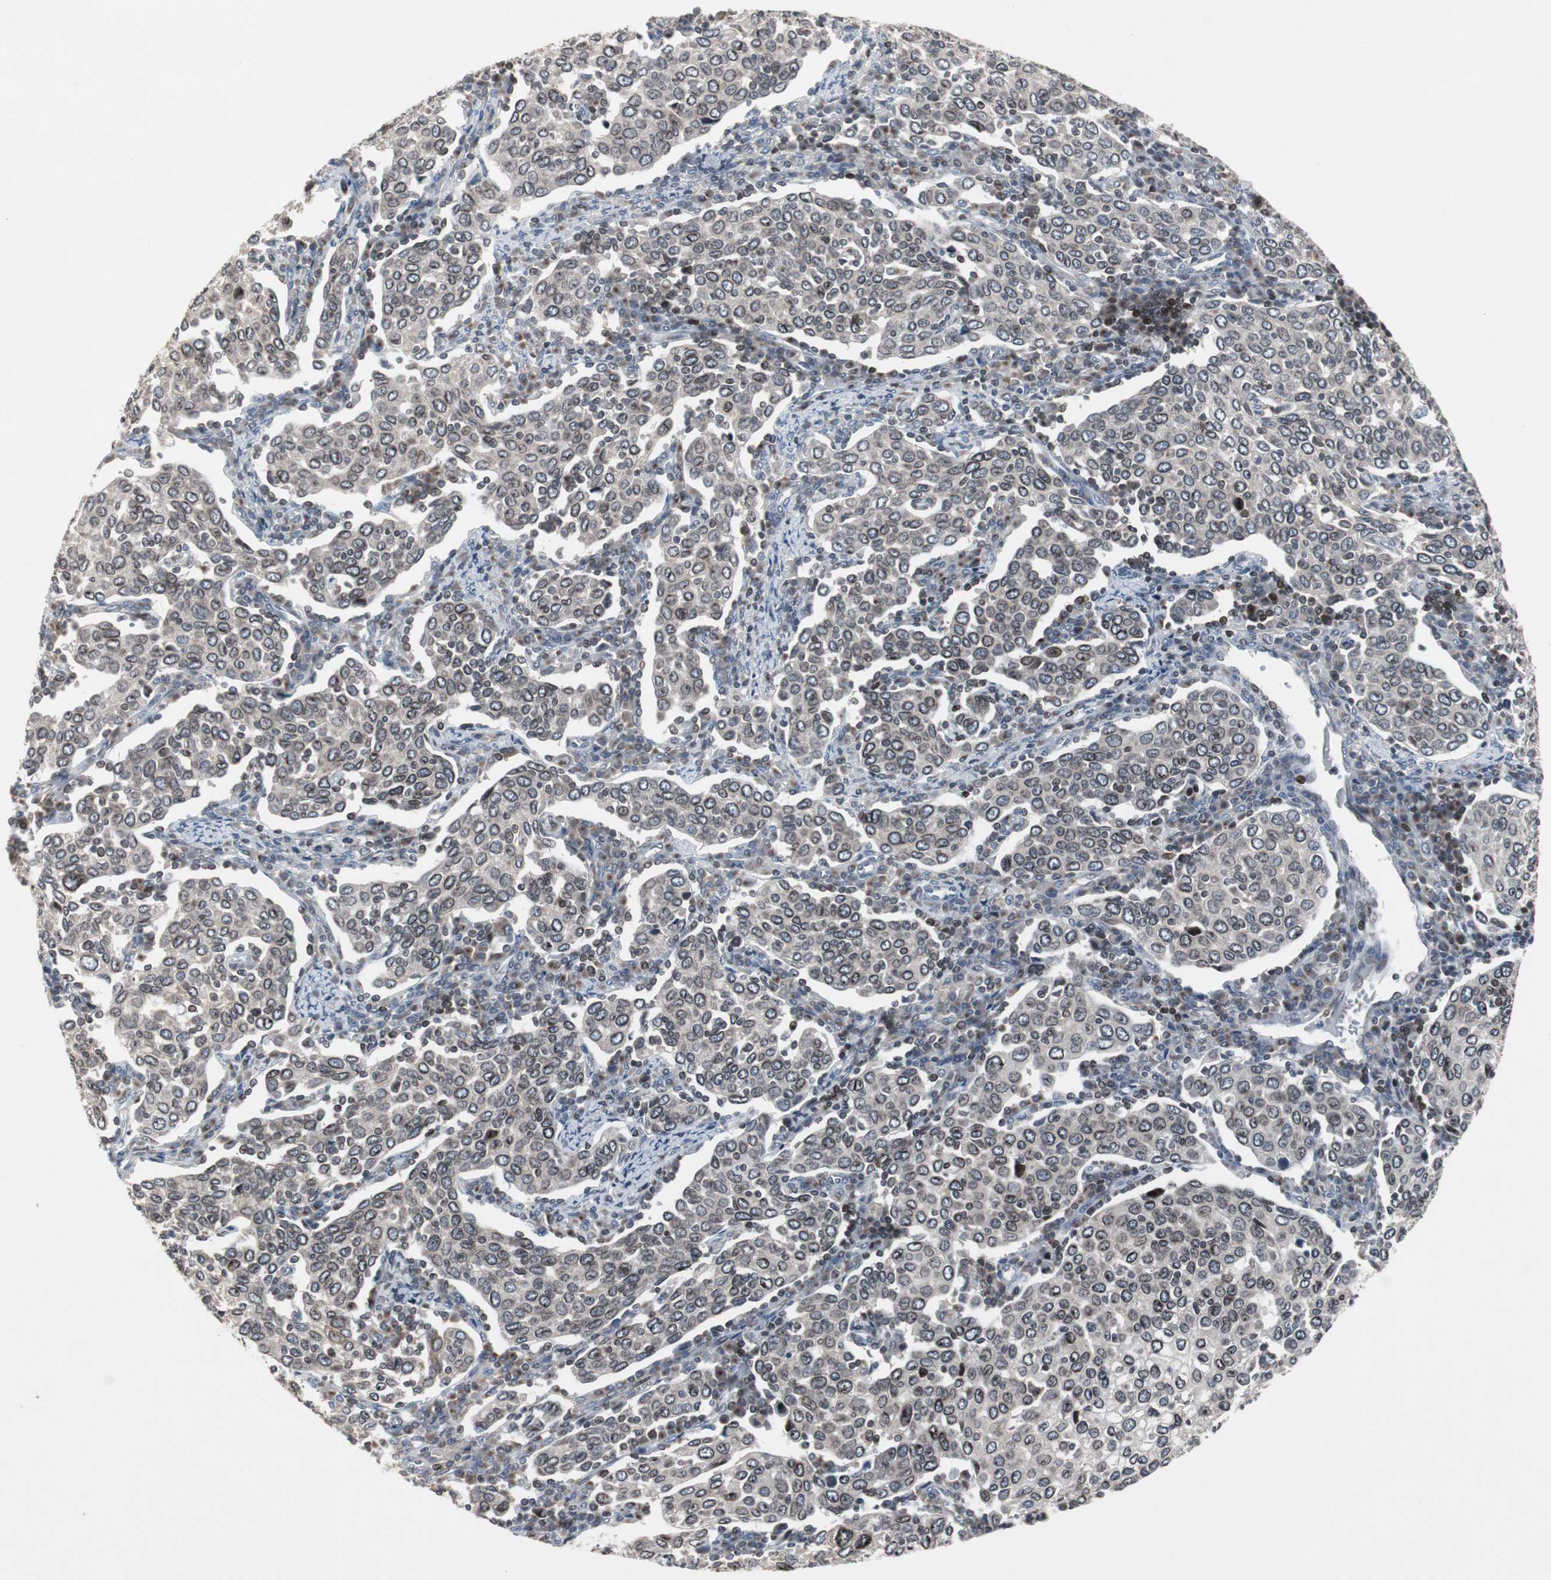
{"staining": {"intensity": "weak", "quantity": "25%-75%", "location": "cytoplasmic/membranous,nuclear"}, "tissue": "cervical cancer", "cell_type": "Tumor cells", "image_type": "cancer", "snomed": [{"axis": "morphology", "description": "Squamous cell carcinoma, NOS"}, {"axis": "topography", "description": "Cervix"}], "caption": "Immunohistochemical staining of squamous cell carcinoma (cervical) reveals low levels of weak cytoplasmic/membranous and nuclear expression in about 25%-75% of tumor cells.", "gene": "ZNF396", "patient": {"sex": "female", "age": 40}}